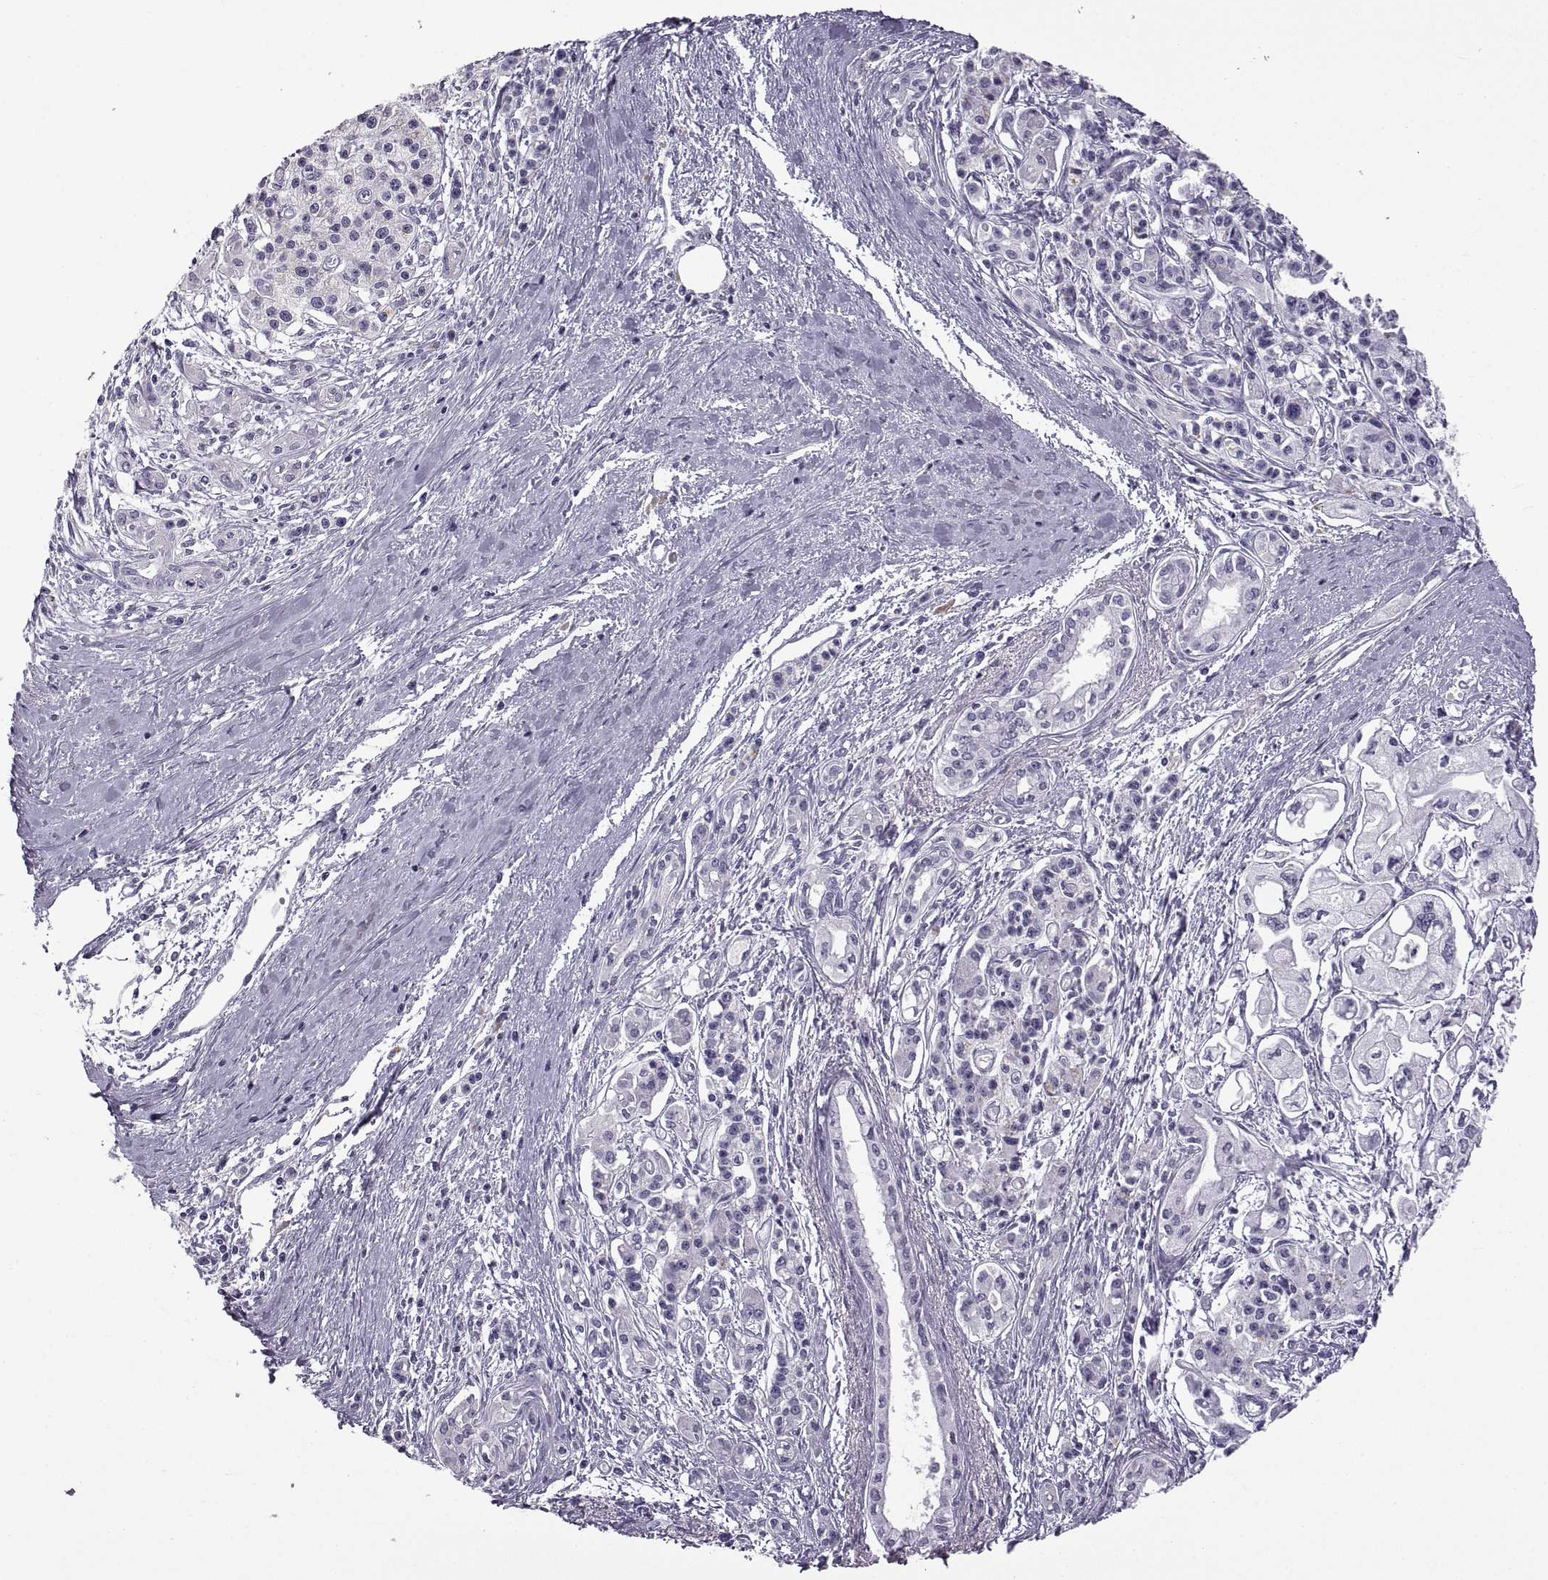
{"staining": {"intensity": "negative", "quantity": "none", "location": "none"}, "tissue": "pancreatic cancer", "cell_type": "Tumor cells", "image_type": "cancer", "snomed": [{"axis": "morphology", "description": "Adenocarcinoma, NOS"}, {"axis": "topography", "description": "Pancreas"}], "caption": "Human pancreatic cancer stained for a protein using IHC reveals no staining in tumor cells.", "gene": "RDM1", "patient": {"sex": "male", "age": 70}}